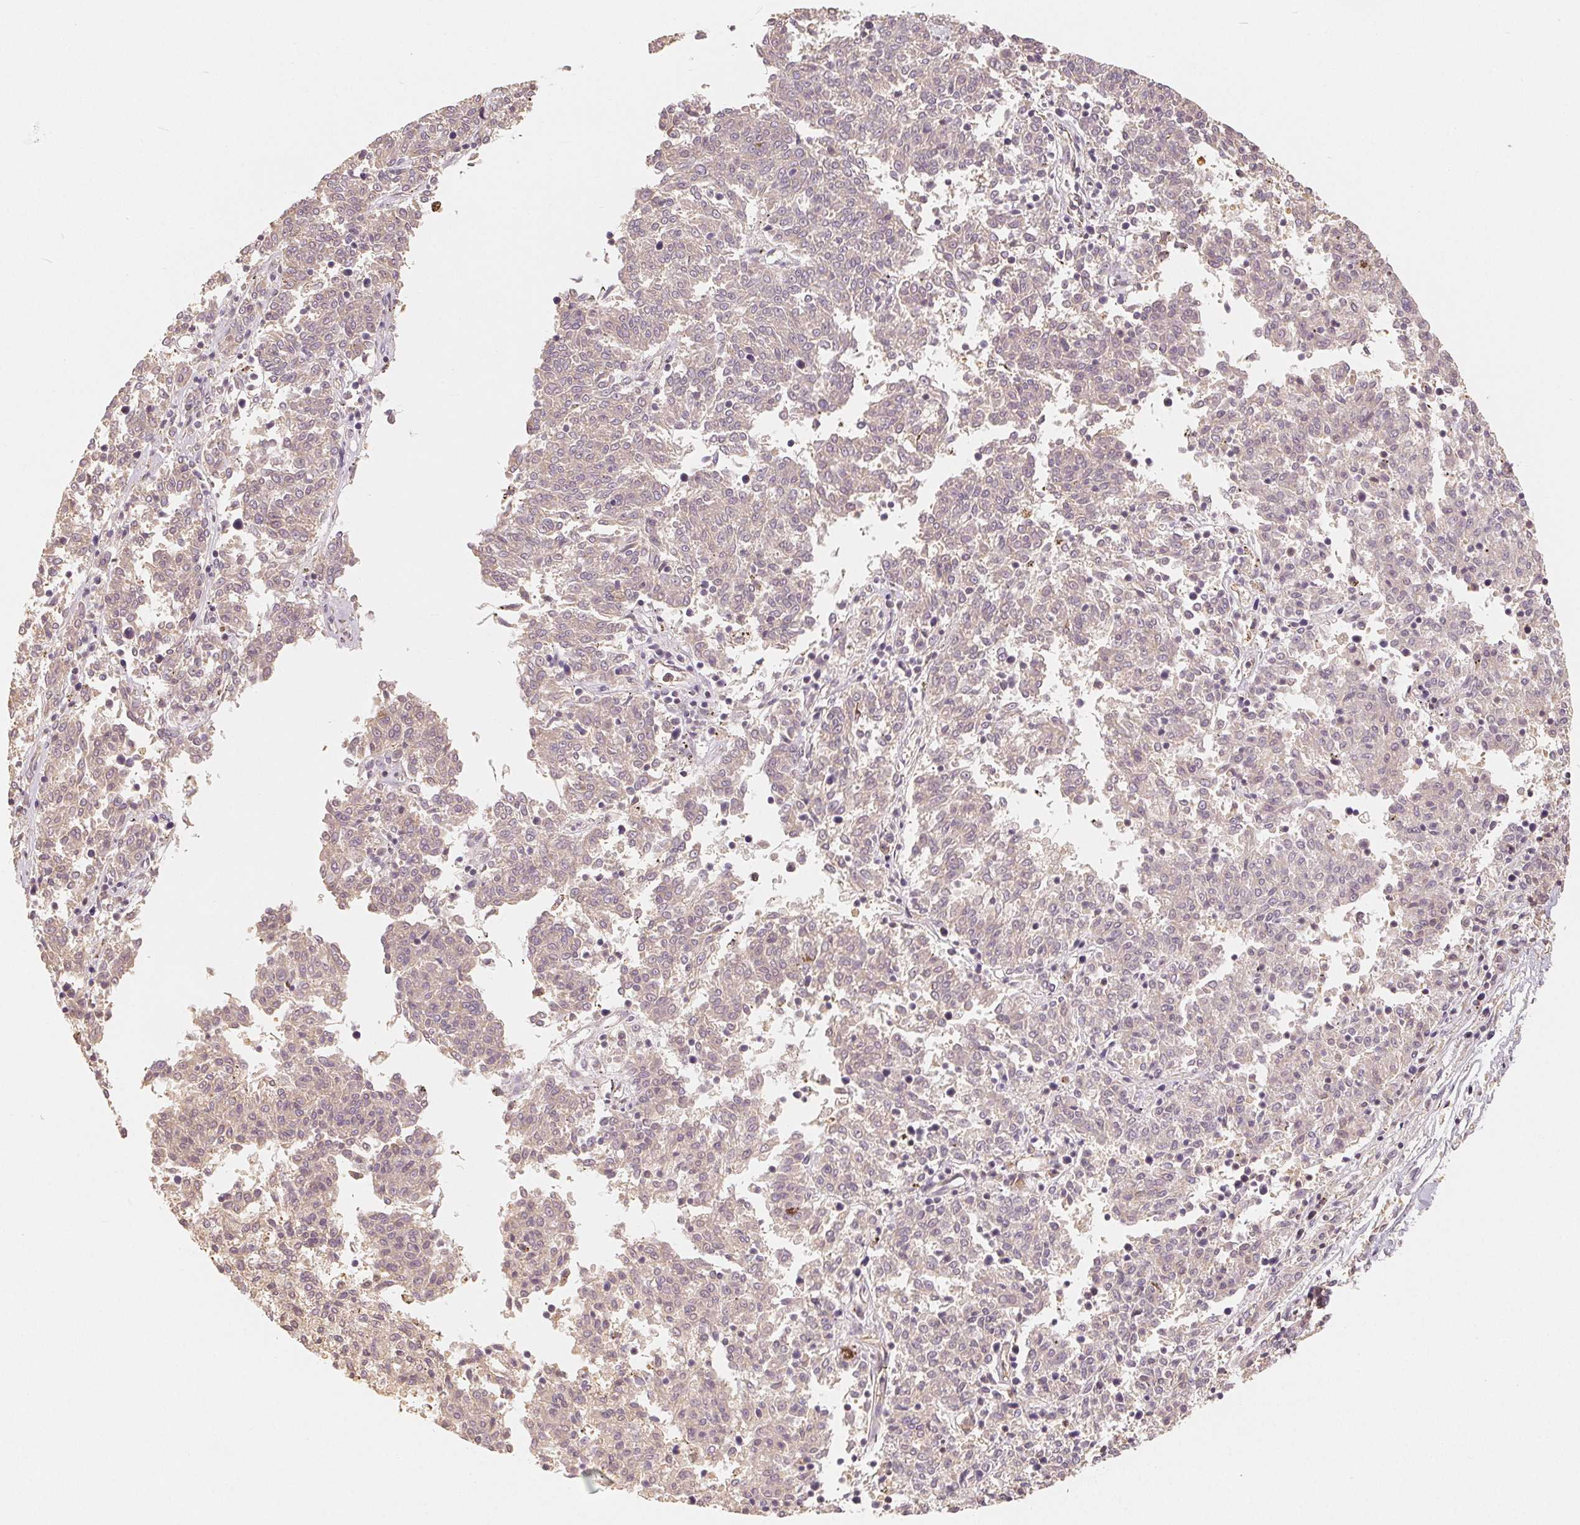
{"staining": {"intensity": "negative", "quantity": "none", "location": "none"}, "tissue": "melanoma", "cell_type": "Tumor cells", "image_type": "cancer", "snomed": [{"axis": "morphology", "description": "Malignant melanoma, NOS"}, {"axis": "topography", "description": "Skin"}], "caption": "Immunohistochemical staining of melanoma shows no significant positivity in tumor cells. (Stains: DAB (3,3'-diaminobenzidine) immunohistochemistry (IHC) with hematoxylin counter stain, Microscopy: brightfield microscopy at high magnification).", "gene": "GUSB", "patient": {"sex": "female", "age": 72}}